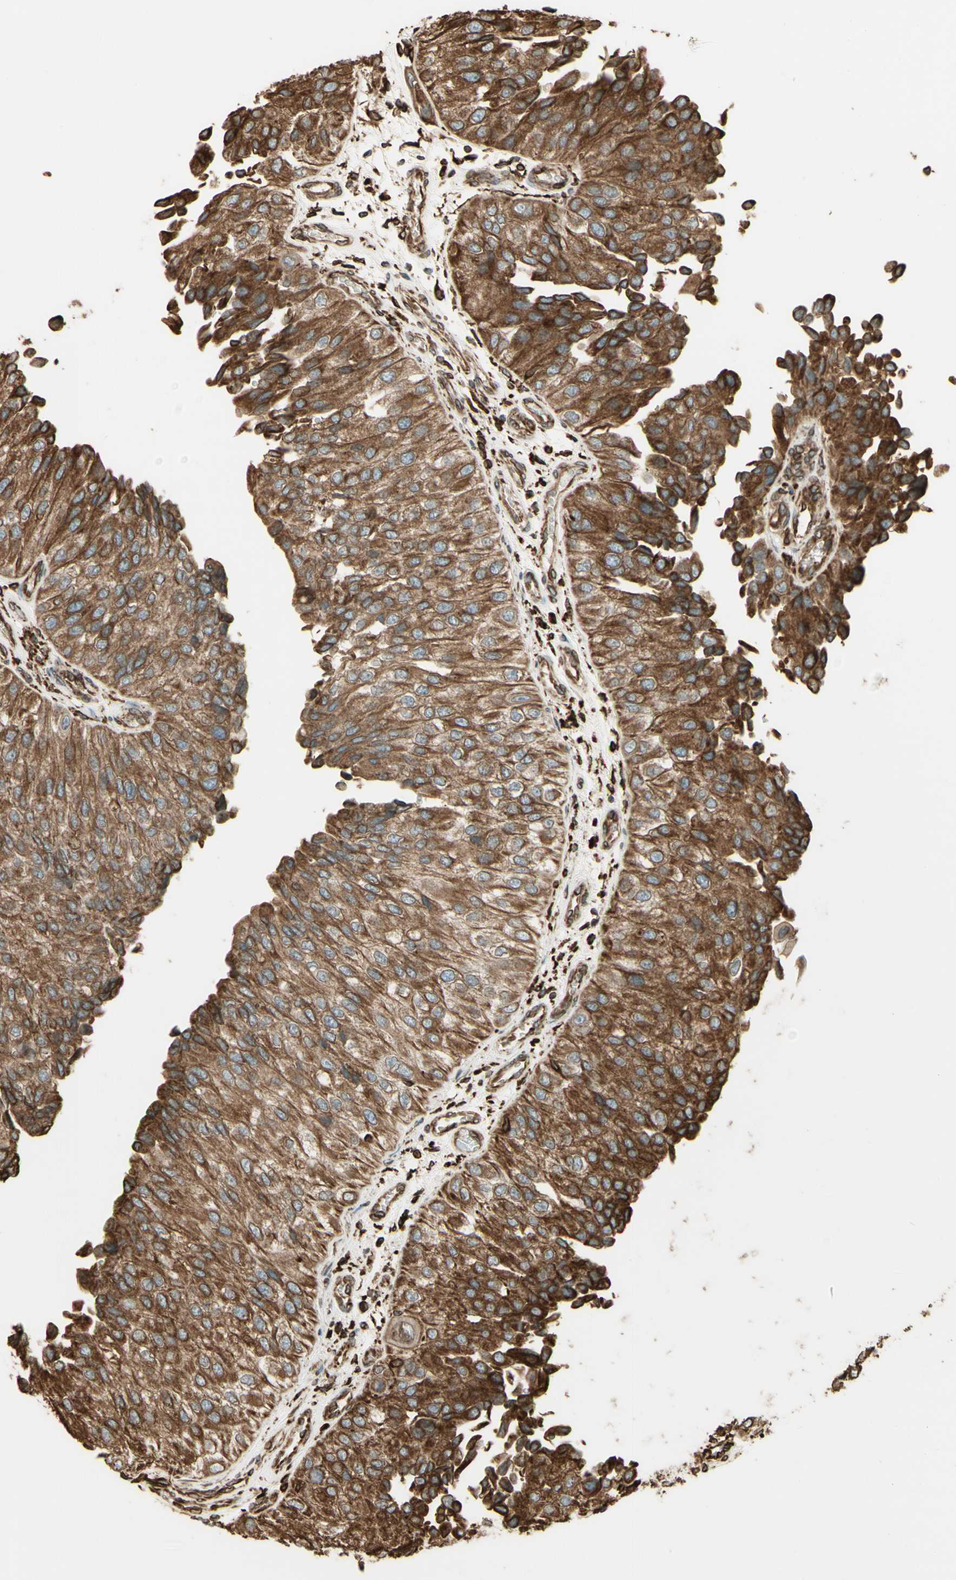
{"staining": {"intensity": "moderate", "quantity": ">75%", "location": "cytoplasmic/membranous"}, "tissue": "urothelial cancer", "cell_type": "Tumor cells", "image_type": "cancer", "snomed": [{"axis": "morphology", "description": "Urothelial carcinoma, High grade"}, {"axis": "topography", "description": "Kidney"}, {"axis": "topography", "description": "Urinary bladder"}], "caption": "Immunohistochemistry staining of urothelial cancer, which shows medium levels of moderate cytoplasmic/membranous positivity in about >75% of tumor cells indicating moderate cytoplasmic/membranous protein positivity. The staining was performed using DAB (3,3'-diaminobenzidine) (brown) for protein detection and nuclei were counterstained in hematoxylin (blue).", "gene": "CANX", "patient": {"sex": "male", "age": 77}}